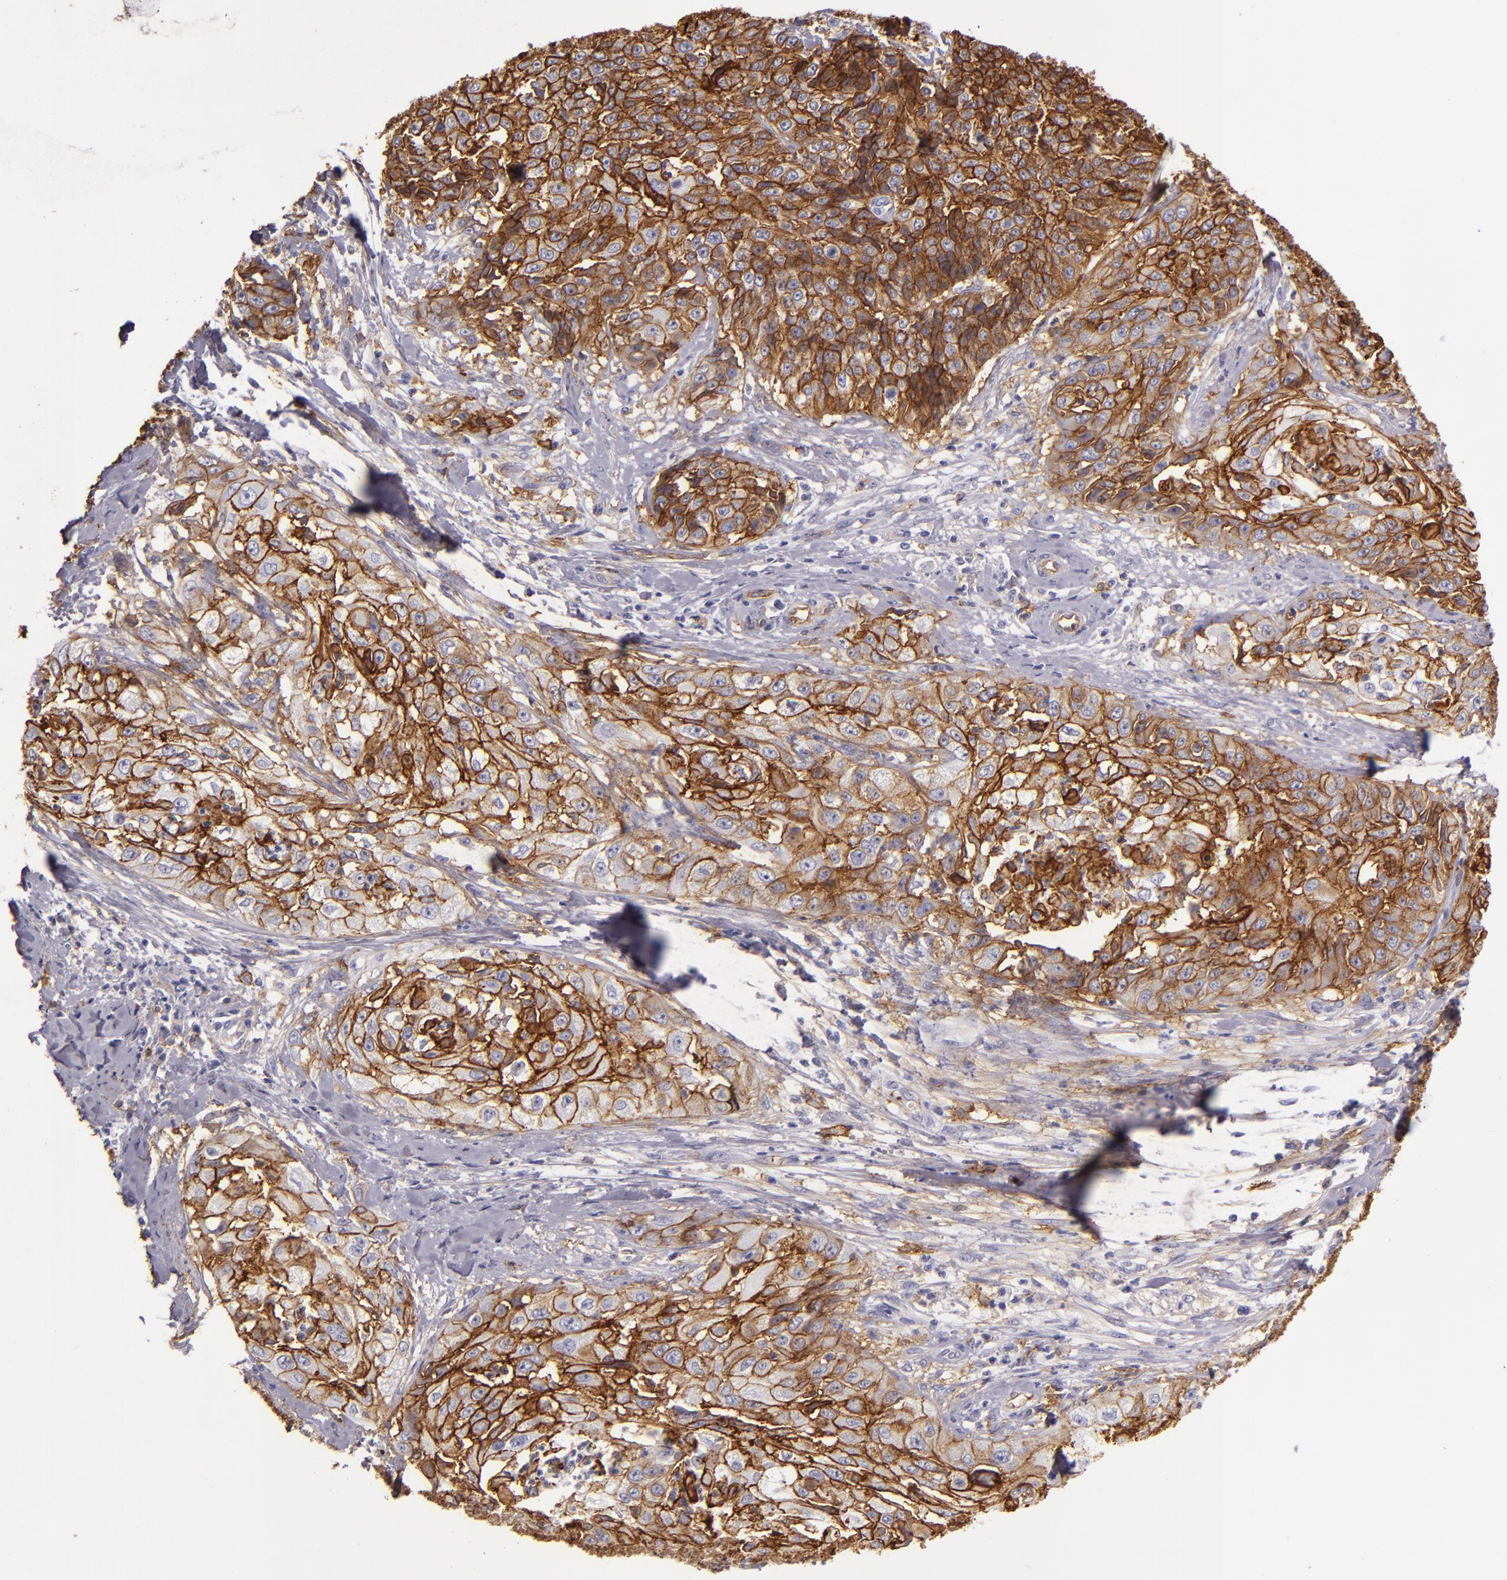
{"staining": {"intensity": "strong", "quantity": ">75%", "location": "cytoplasmic/membranous"}, "tissue": "cervical cancer", "cell_type": "Tumor cells", "image_type": "cancer", "snomed": [{"axis": "morphology", "description": "Squamous cell carcinoma, NOS"}, {"axis": "topography", "description": "Cervix"}], "caption": "Immunohistochemical staining of squamous cell carcinoma (cervical) reveals high levels of strong cytoplasmic/membranous staining in about >75% of tumor cells.", "gene": "CD9", "patient": {"sex": "female", "age": 64}}